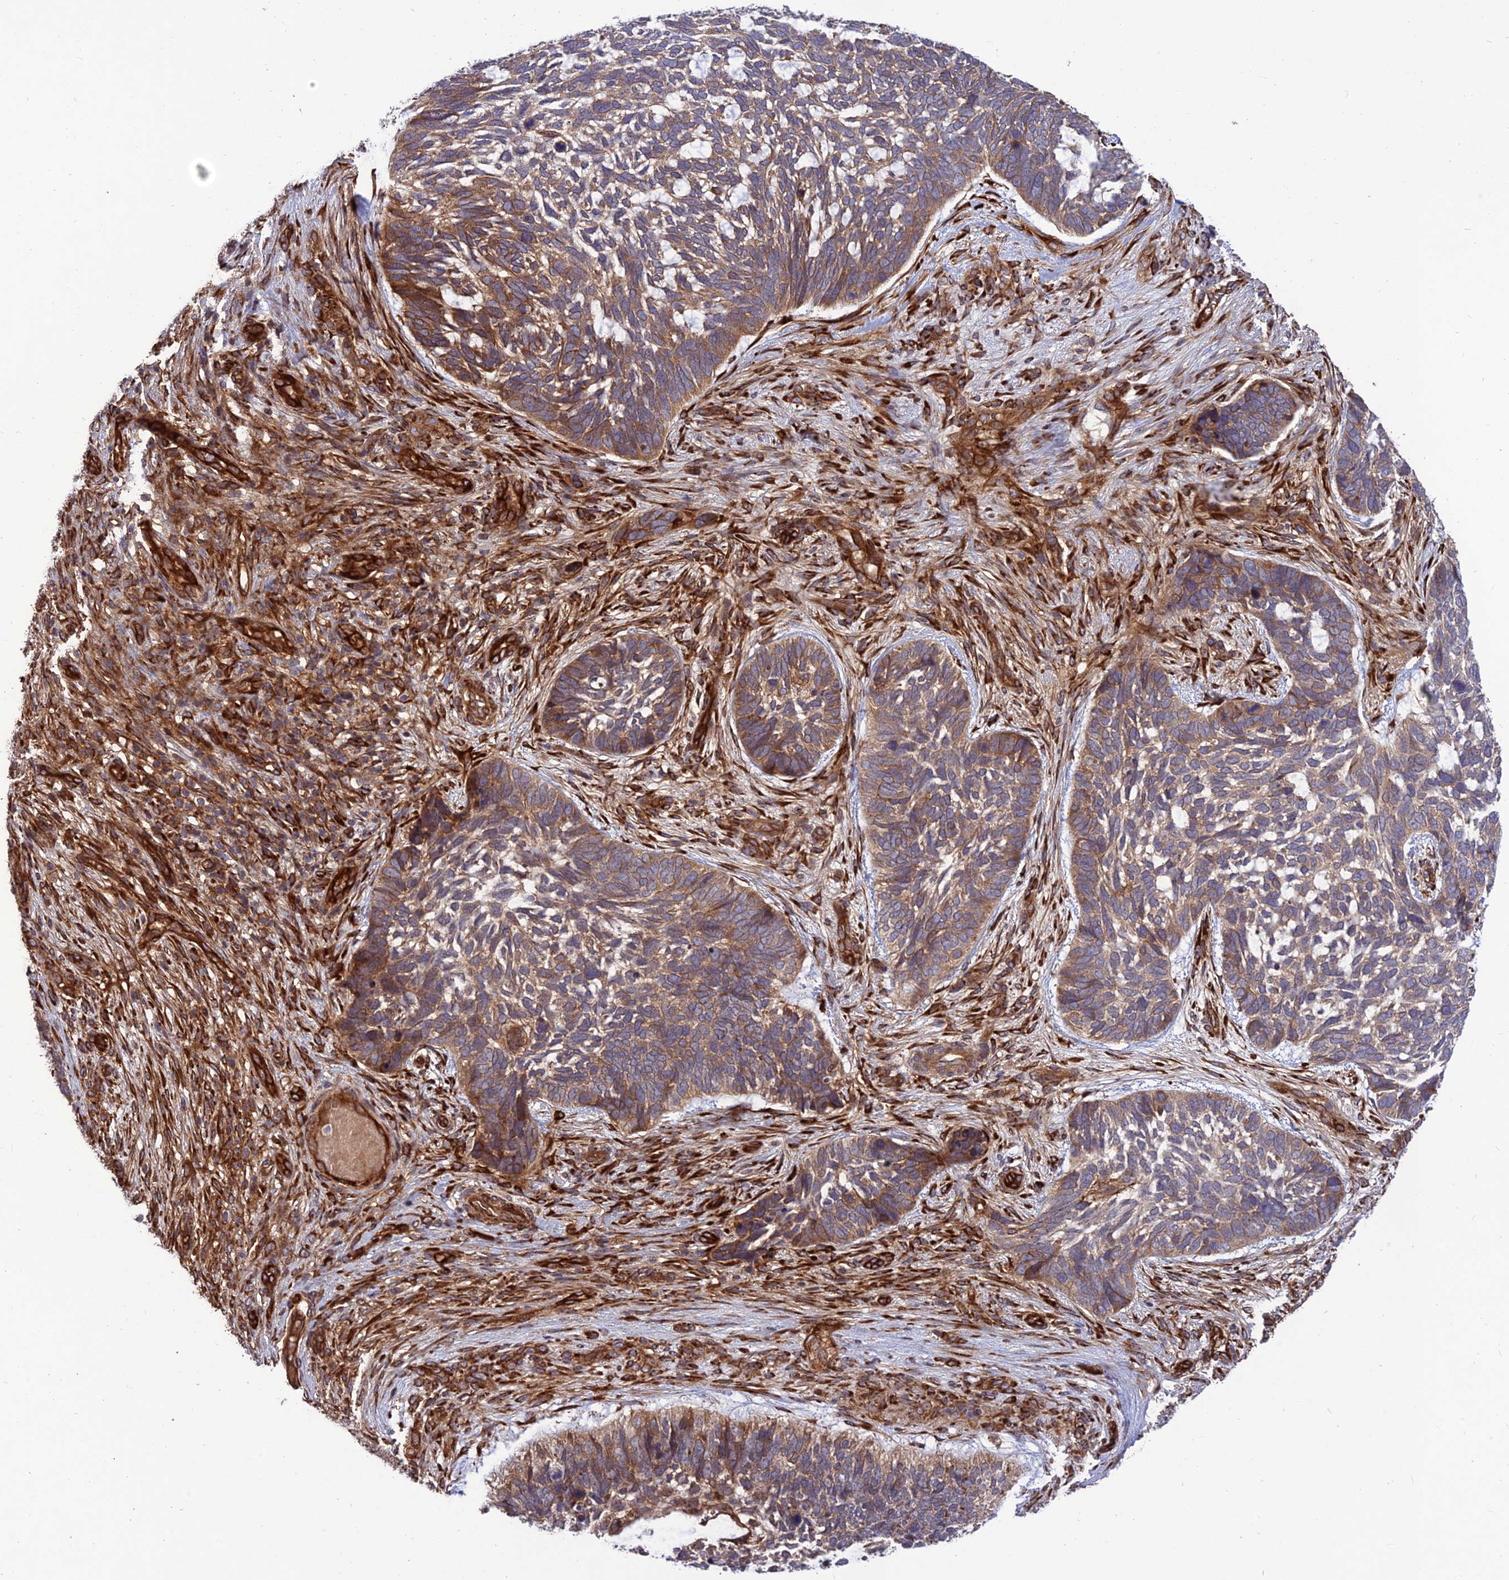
{"staining": {"intensity": "moderate", "quantity": "25%-75%", "location": "cytoplasmic/membranous"}, "tissue": "skin cancer", "cell_type": "Tumor cells", "image_type": "cancer", "snomed": [{"axis": "morphology", "description": "Basal cell carcinoma"}, {"axis": "topography", "description": "Skin"}], "caption": "Basal cell carcinoma (skin) was stained to show a protein in brown. There is medium levels of moderate cytoplasmic/membranous expression in about 25%-75% of tumor cells. (Brightfield microscopy of DAB IHC at high magnification).", "gene": "CRTAP", "patient": {"sex": "male", "age": 88}}